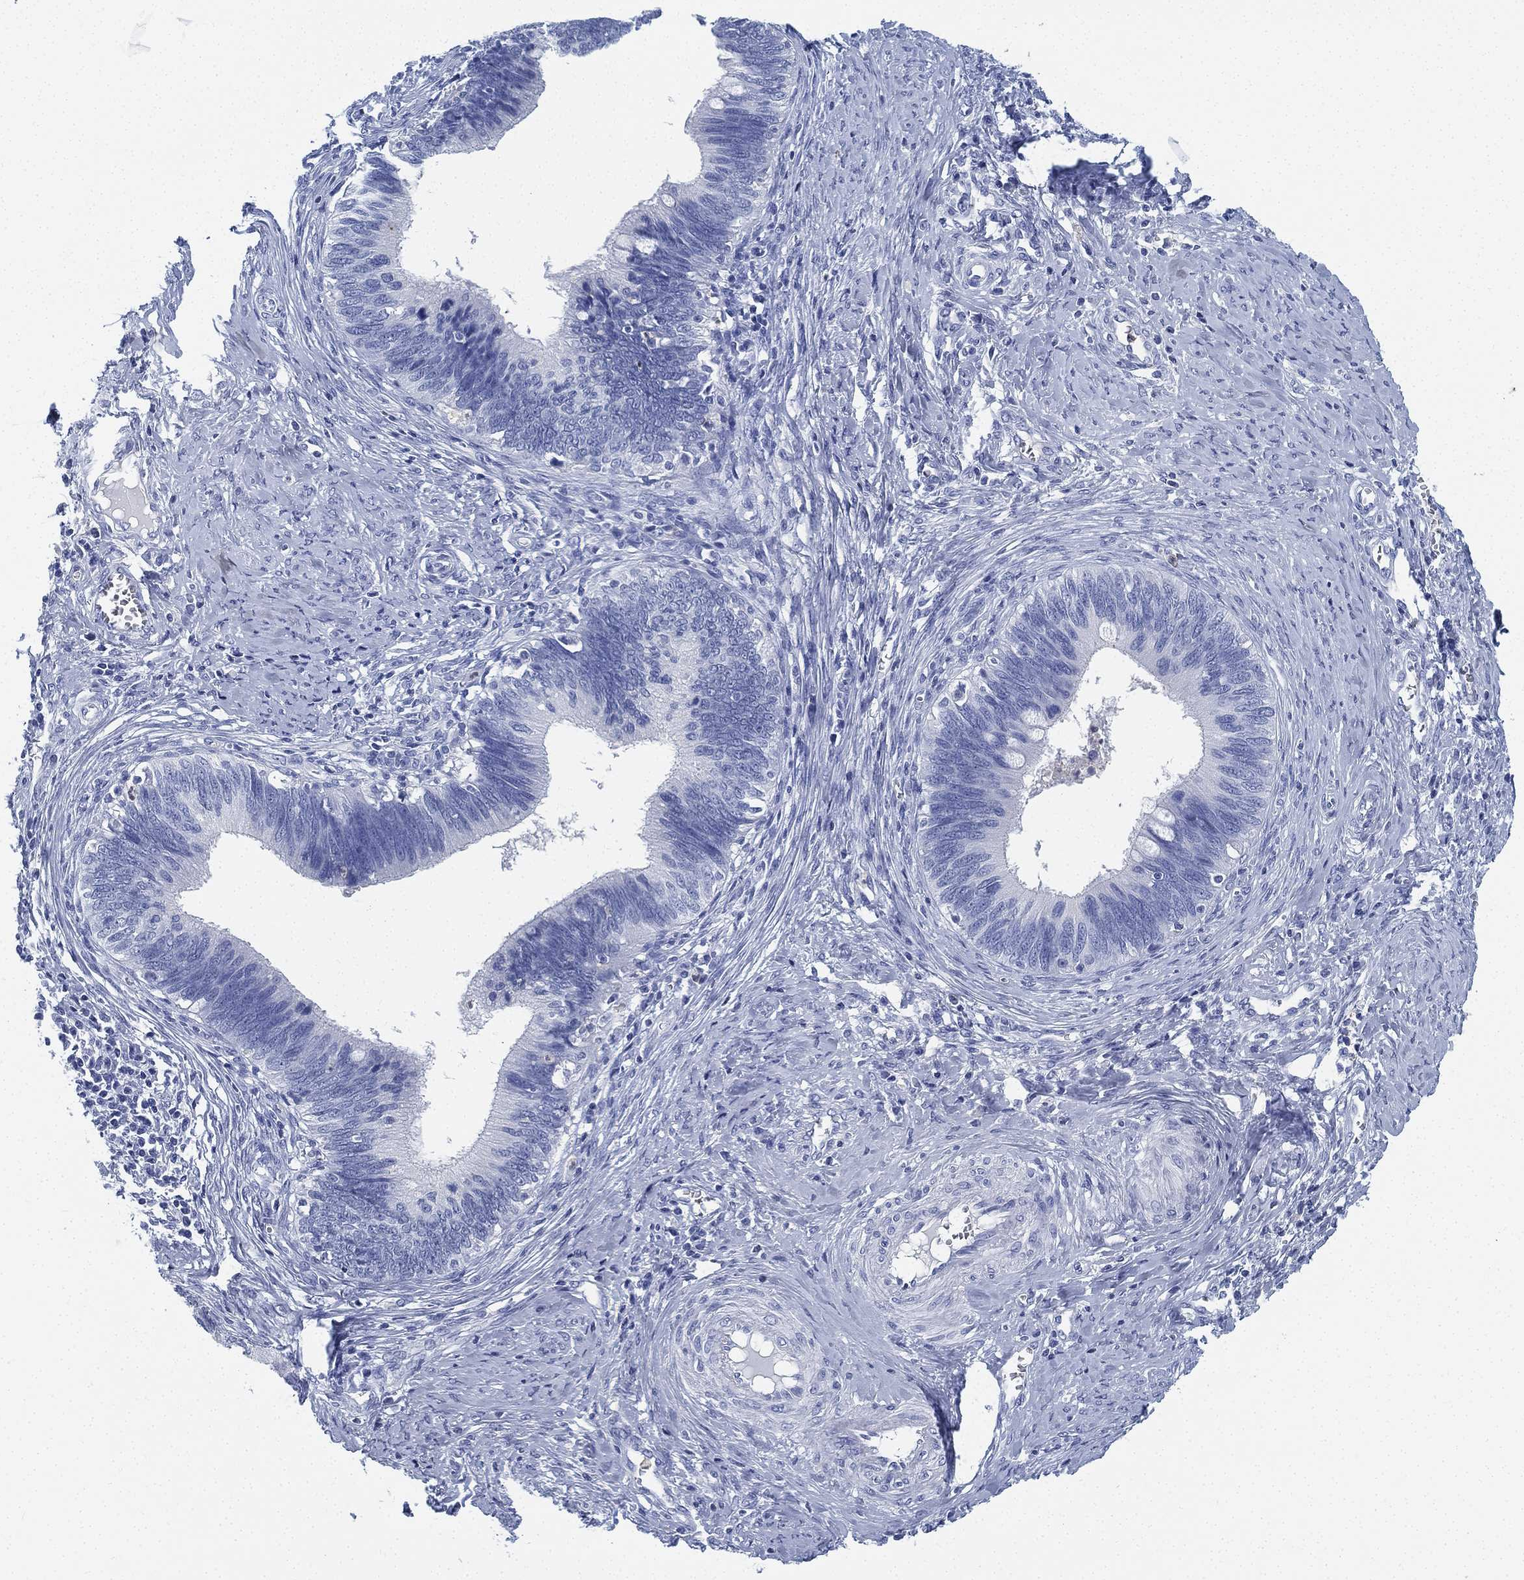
{"staining": {"intensity": "negative", "quantity": "none", "location": "none"}, "tissue": "cervical cancer", "cell_type": "Tumor cells", "image_type": "cancer", "snomed": [{"axis": "morphology", "description": "Adenocarcinoma, NOS"}, {"axis": "topography", "description": "Cervix"}], "caption": "A micrograph of human cervical adenocarcinoma is negative for staining in tumor cells.", "gene": "DEFB121", "patient": {"sex": "female", "age": 42}}